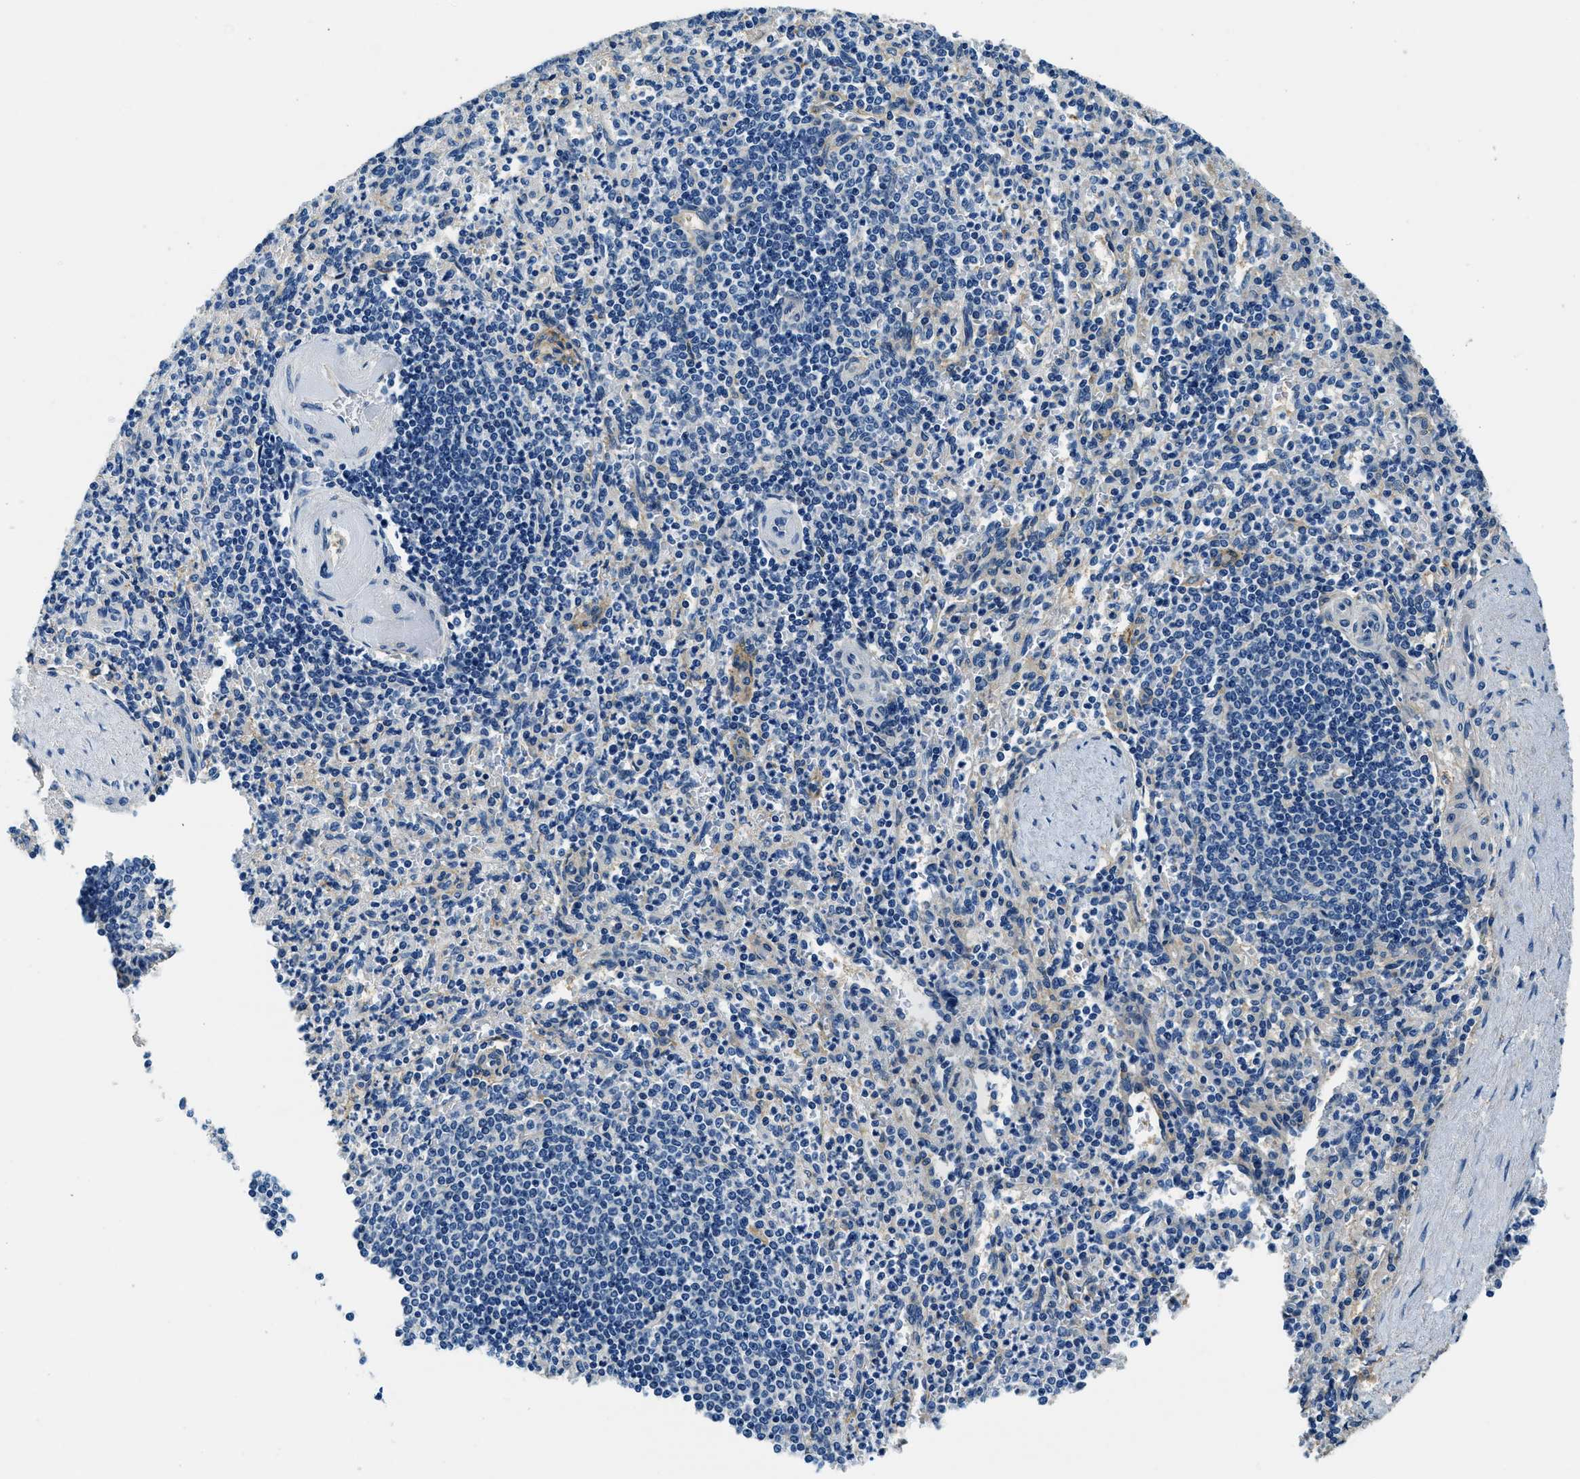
{"staining": {"intensity": "weak", "quantity": "<25%", "location": "cytoplasmic/membranous"}, "tissue": "spleen", "cell_type": "Cells in red pulp", "image_type": "normal", "snomed": [{"axis": "morphology", "description": "Normal tissue, NOS"}, {"axis": "topography", "description": "Spleen"}], "caption": "High magnification brightfield microscopy of unremarkable spleen stained with DAB (3,3'-diaminobenzidine) (brown) and counterstained with hematoxylin (blue): cells in red pulp show no significant positivity.", "gene": "TWF1", "patient": {"sex": "female", "age": 74}}